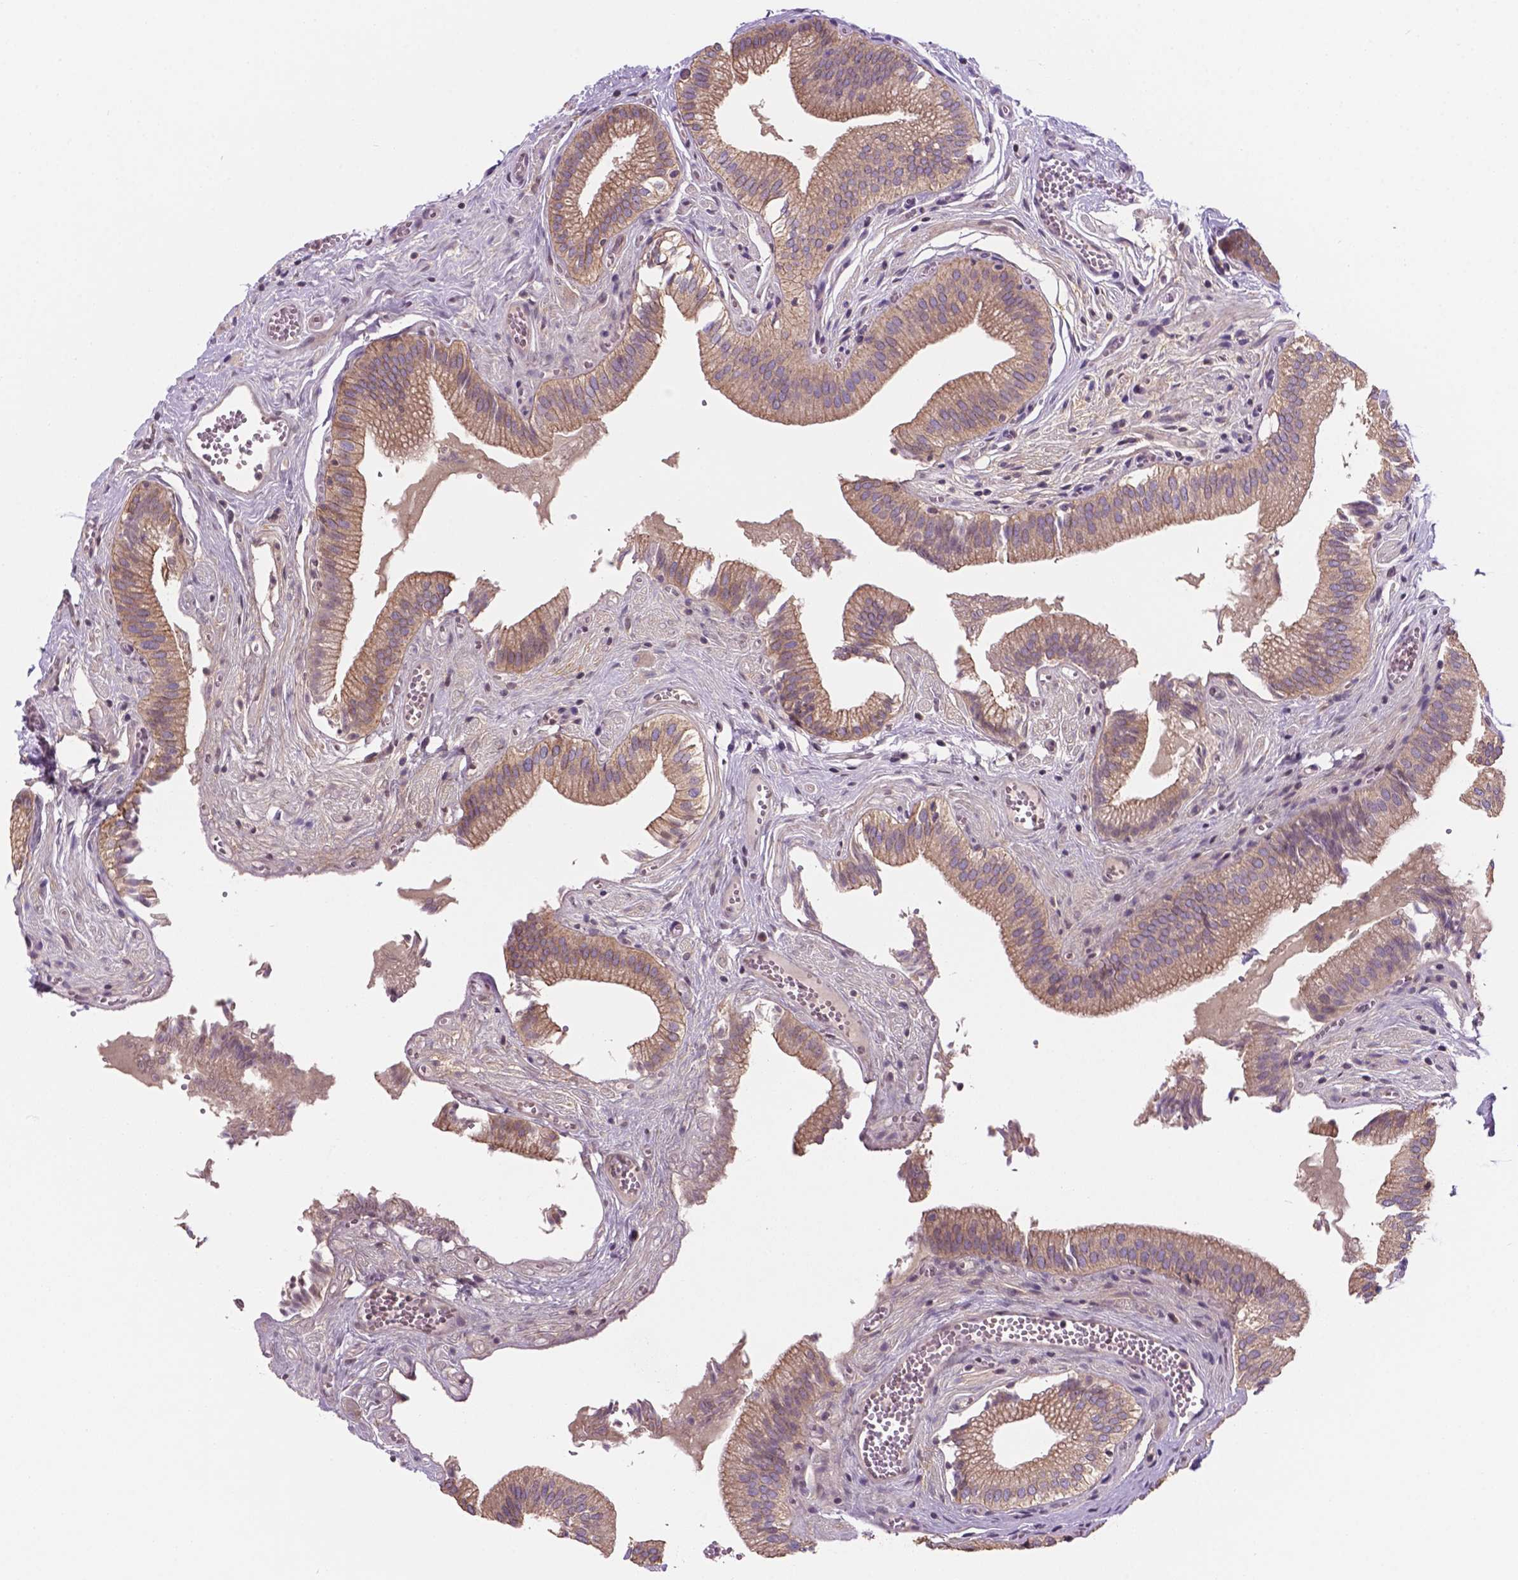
{"staining": {"intensity": "moderate", "quantity": ">75%", "location": "cytoplasmic/membranous"}, "tissue": "gallbladder", "cell_type": "Glandular cells", "image_type": "normal", "snomed": [{"axis": "morphology", "description": "Normal tissue, NOS"}, {"axis": "topography", "description": "Gallbladder"}, {"axis": "topography", "description": "Peripheral nerve tissue"}], "caption": "The micrograph shows staining of unremarkable gallbladder, revealing moderate cytoplasmic/membranous protein staining (brown color) within glandular cells. Nuclei are stained in blue.", "gene": "MKRN2OS", "patient": {"sex": "male", "age": 17}}